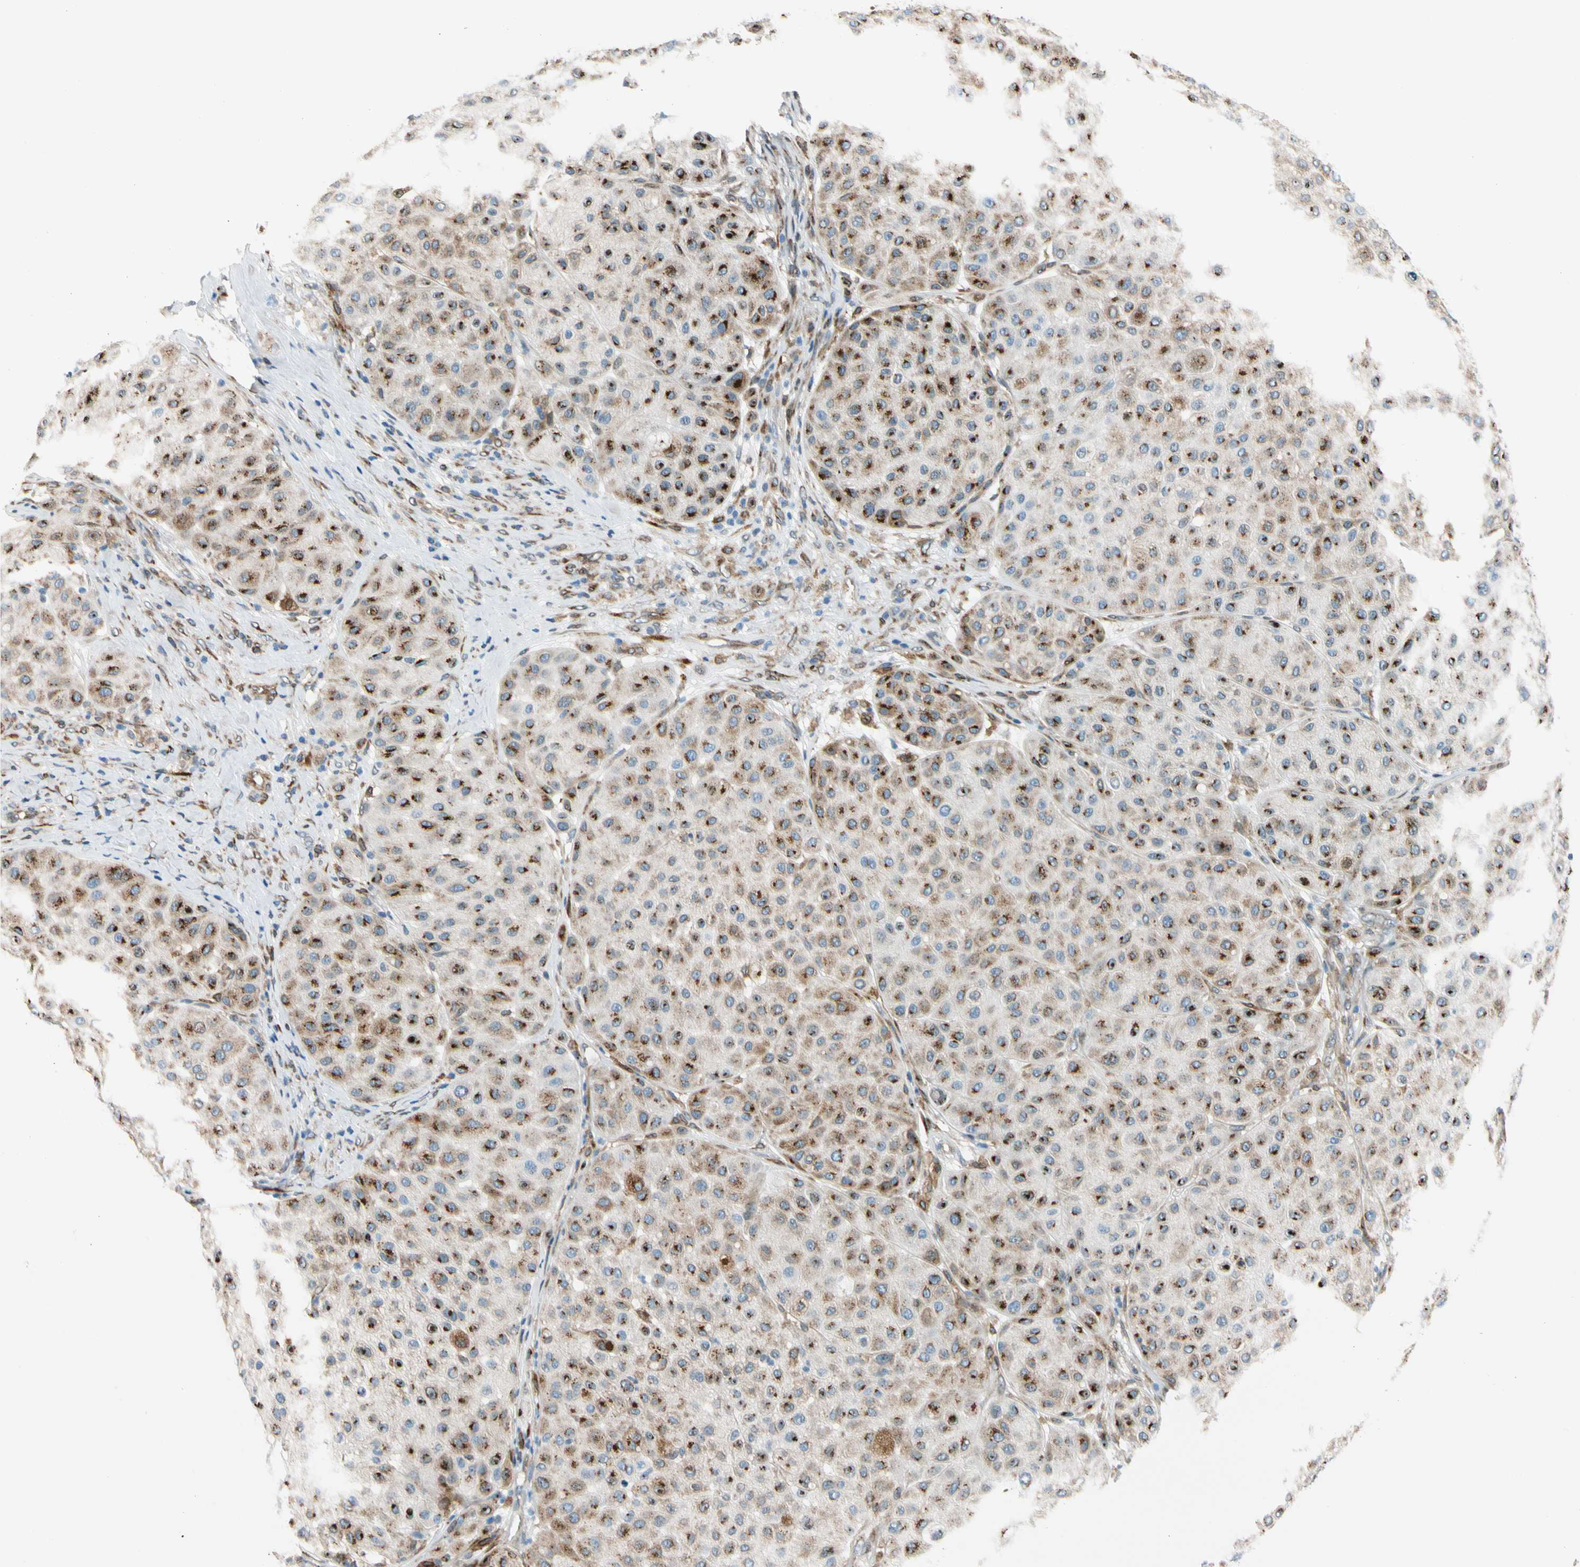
{"staining": {"intensity": "strong", "quantity": ">75%", "location": "cytoplasmic/membranous"}, "tissue": "melanoma", "cell_type": "Tumor cells", "image_type": "cancer", "snomed": [{"axis": "morphology", "description": "Normal tissue, NOS"}, {"axis": "morphology", "description": "Malignant melanoma, Metastatic site"}, {"axis": "topography", "description": "Skin"}], "caption": "The micrograph demonstrates immunohistochemical staining of melanoma. There is strong cytoplasmic/membranous staining is identified in approximately >75% of tumor cells.", "gene": "NUCB1", "patient": {"sex": "male", "age": 41}}